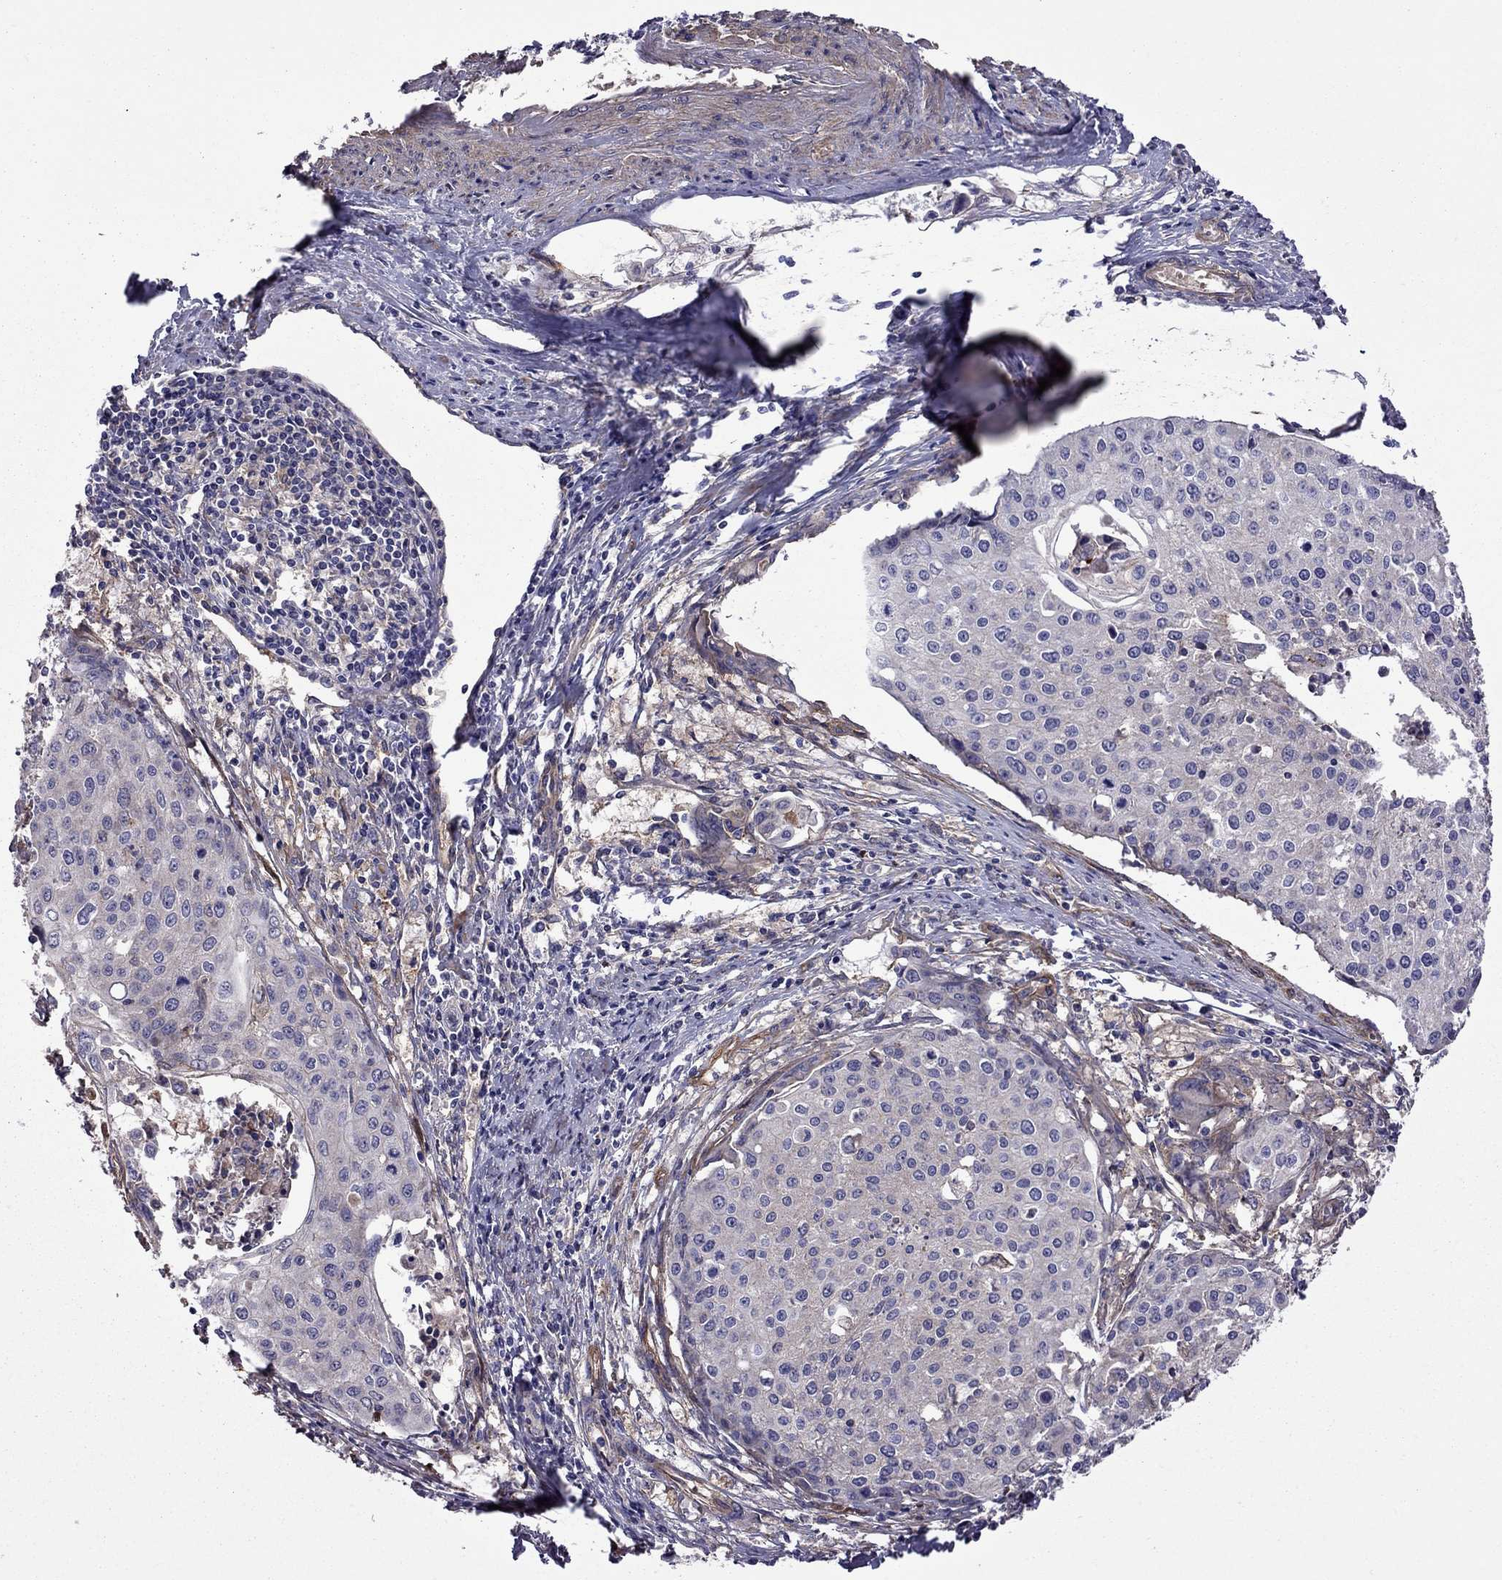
{"staining": {"intensity": "negative", "quantity": "none", "location": "none"}, "tissue": "cervical cancer", "cell_type": "Tumor cells", "image_type": "cancer", "snomed": [{"axis": "morphology", "description": "Squamous cell carcinoma, NOS"}, {"axis": "topography", "description": "Cervix"}], "caption": "The micrograph demonstrates no significant positivity in tumor cells of squamous cell carcinoma (cervical).", "gene": "ITGB1", "patient": {"sex": "female", "age": 38}}